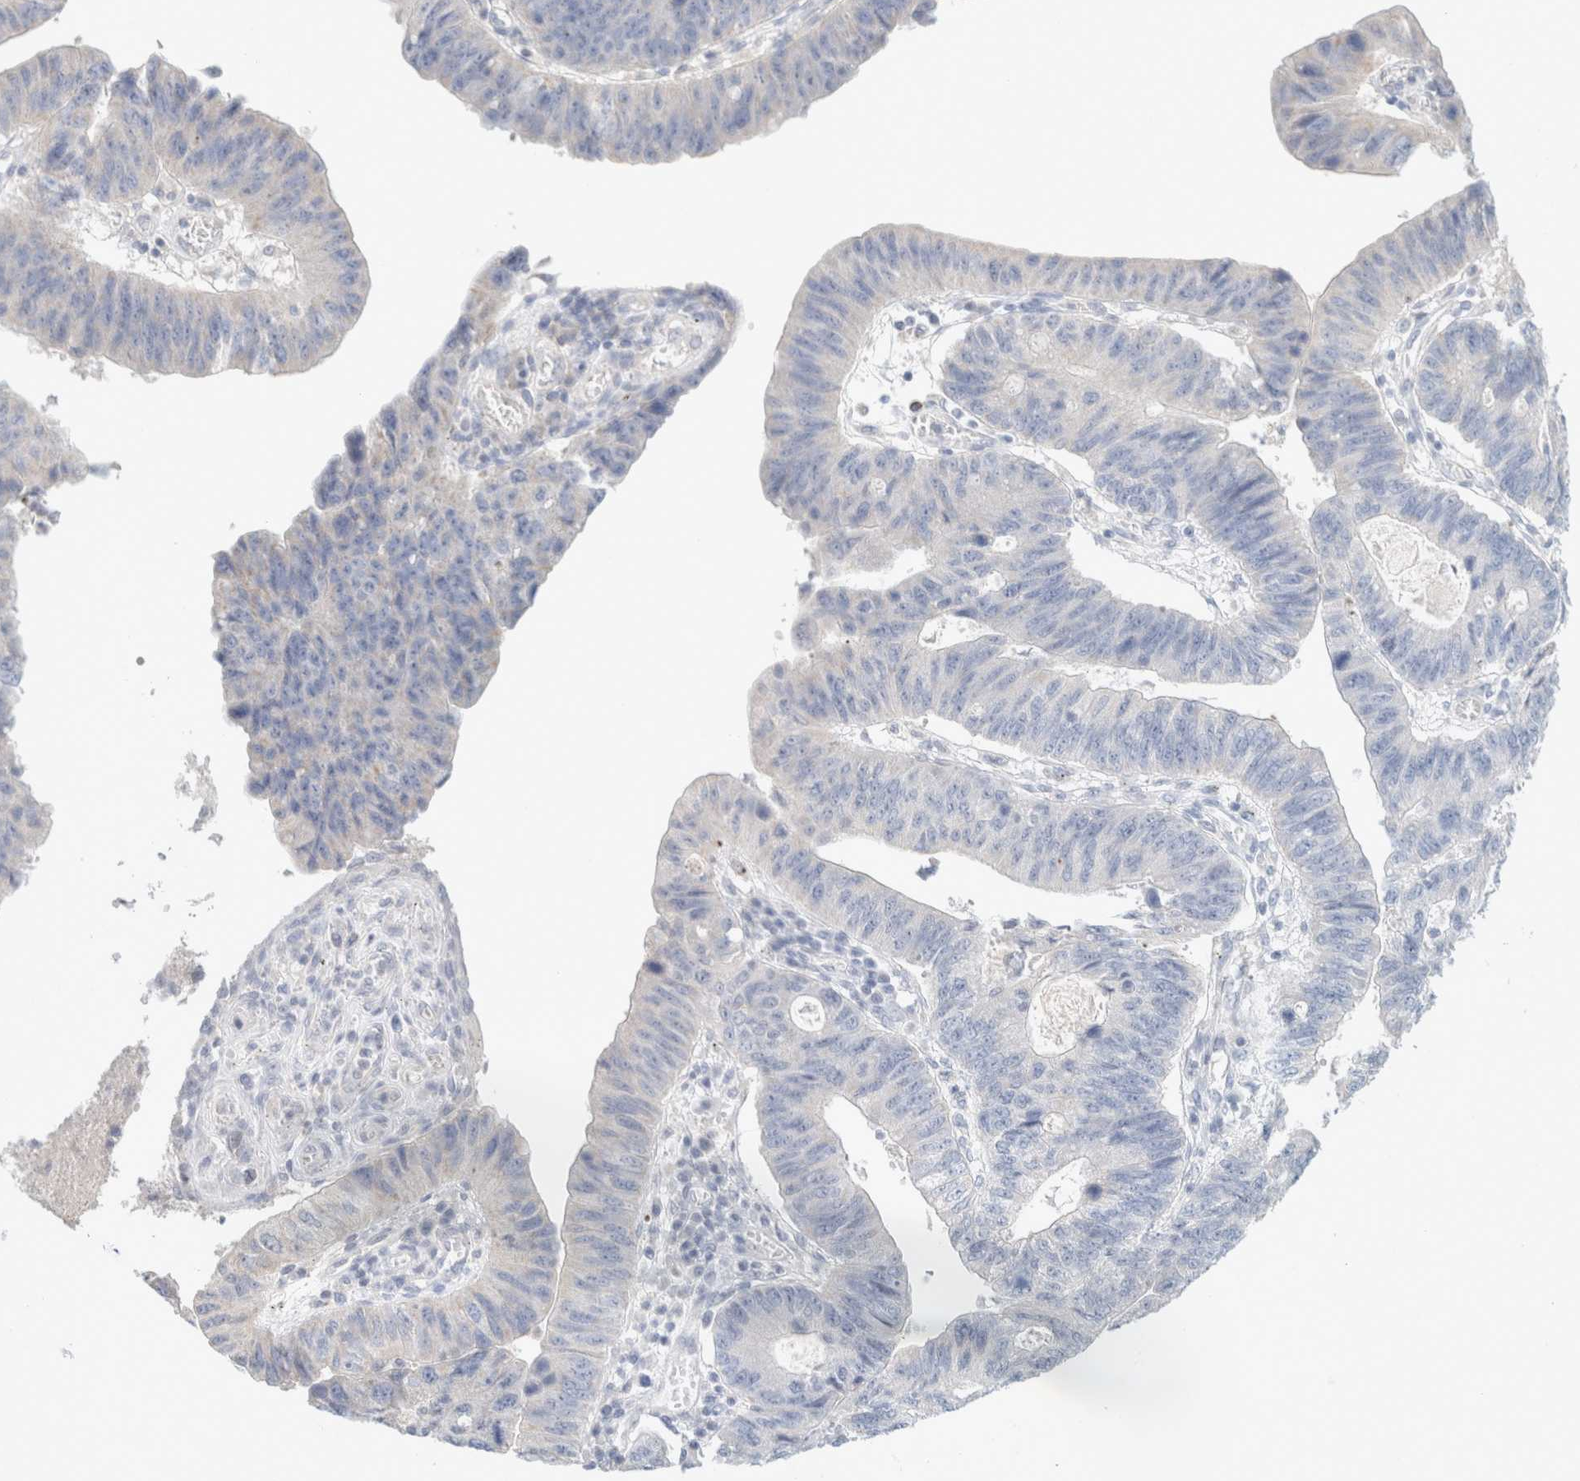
{"staining": {"intensity": "negative", "quantity": "none", "location": "none"}, "tissue": "stomach cancer", "cell_type": "Tumor cells", "image_type": "cancer", "snomed": [{"axis": "morphology", "description": "Adenocarcinoma, NOS"}, {"axis": "topography", "description": "Stomach"}], "caption": "Tumor cells are negative for brown protein staining in stomach cancer (adenocarcinoma).", "gene": "HEXD", "patient": {"sex": "male", "age": 59}}